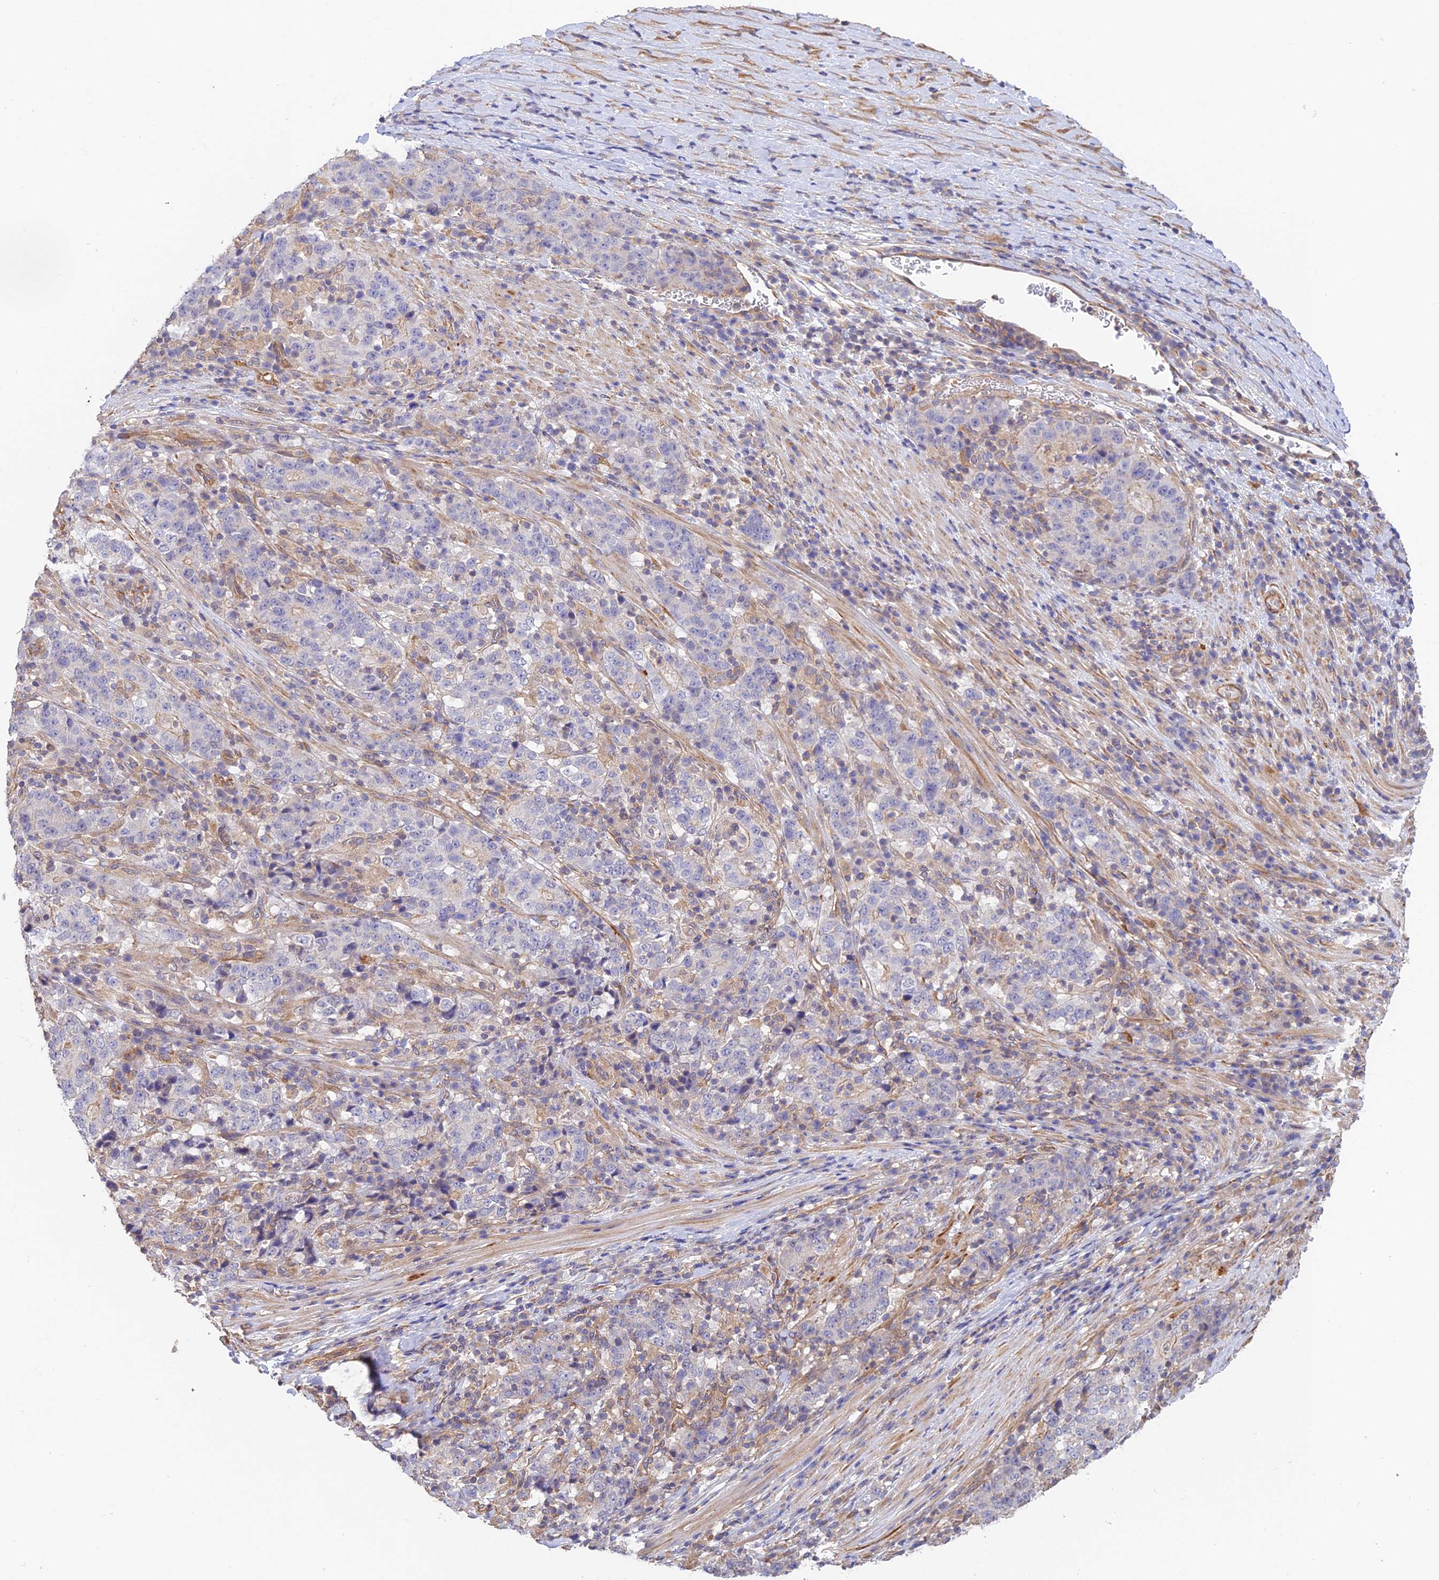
{"staining": {"intensity": "negative", "quantity": "none", "location": "none"}, "tissue": "stomach cancer", "cell_type": "Tumor cells", "image_type": "cancer", "snomed": [{"axis": "morphology", "description": "Adenocarcinoma, NOS"}, {"axis": "topography", "description": "Stomach"}], "caption": "Immunohistochemistry histopathology image of adenocarcinoma (stomach) stained for a protein (brown), which demonstrates no staining in tumor cells. Nuclei are stained in blue.", "gene": "MYO9A", "patient": {"sex": "male", "age": 59}}